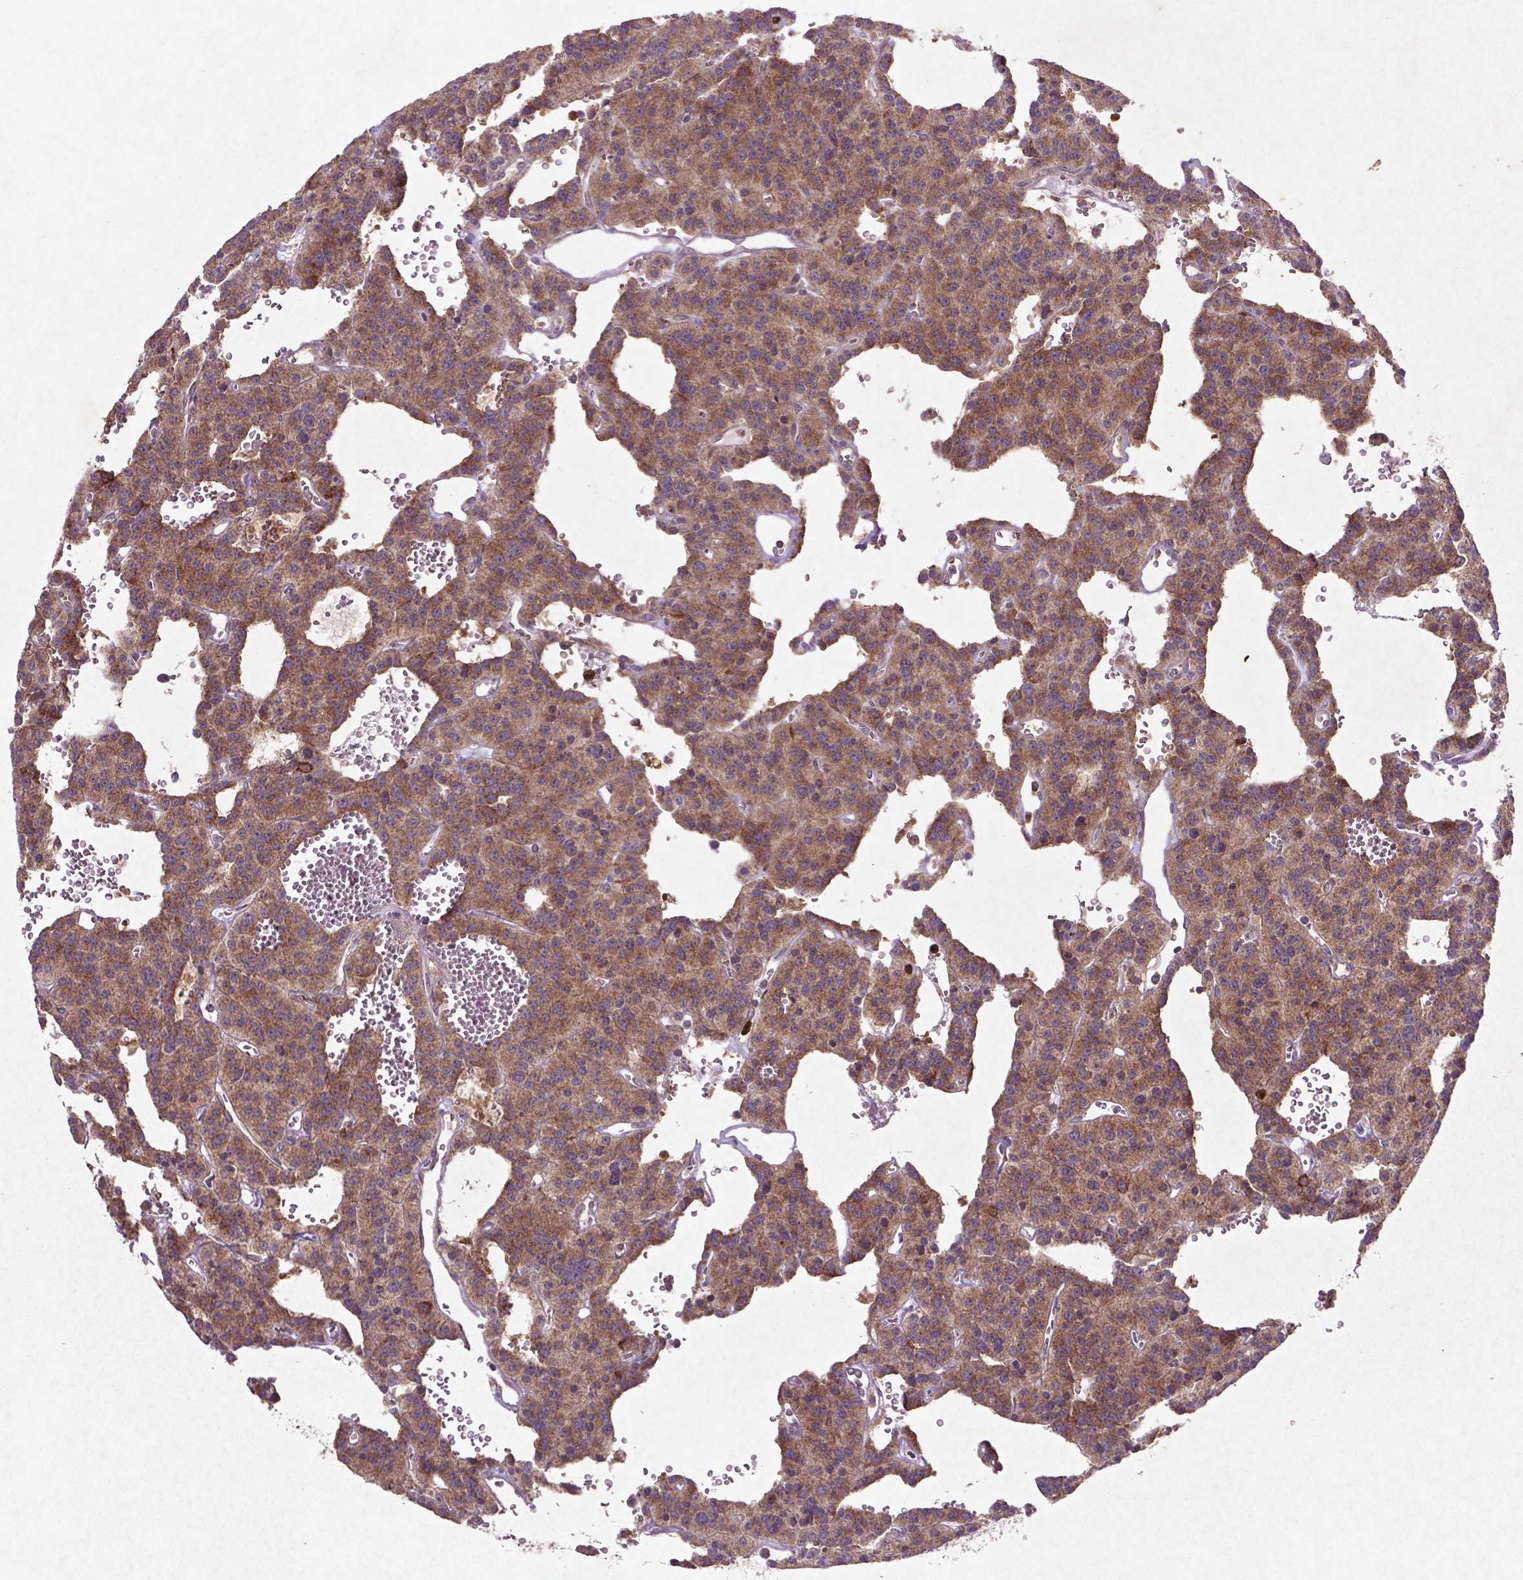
{"staining": {"intensity": "moderate", "quantity": ">75%", "location": "cytoplasmic/membranous"}, "tissue": "carcinoid", "cell_type": "Tumor cells", "image_type": "cancer", "snomed": [{"axis": "morphology", "description": "Carcinoid, malignant, NOS"}, {"axis": "topography", "description": "Lung"}], "caption": "Immunohistochemistry (IHC) (DAB (3,3'-diaminobenzidine)) staining of malignant carcinoid reveals moderate cytoplasmic/membranous protein expression in approximately >75% of tumor cells.", "gene": "MTOR", "patient": {"sex": "female", "age": 71}}